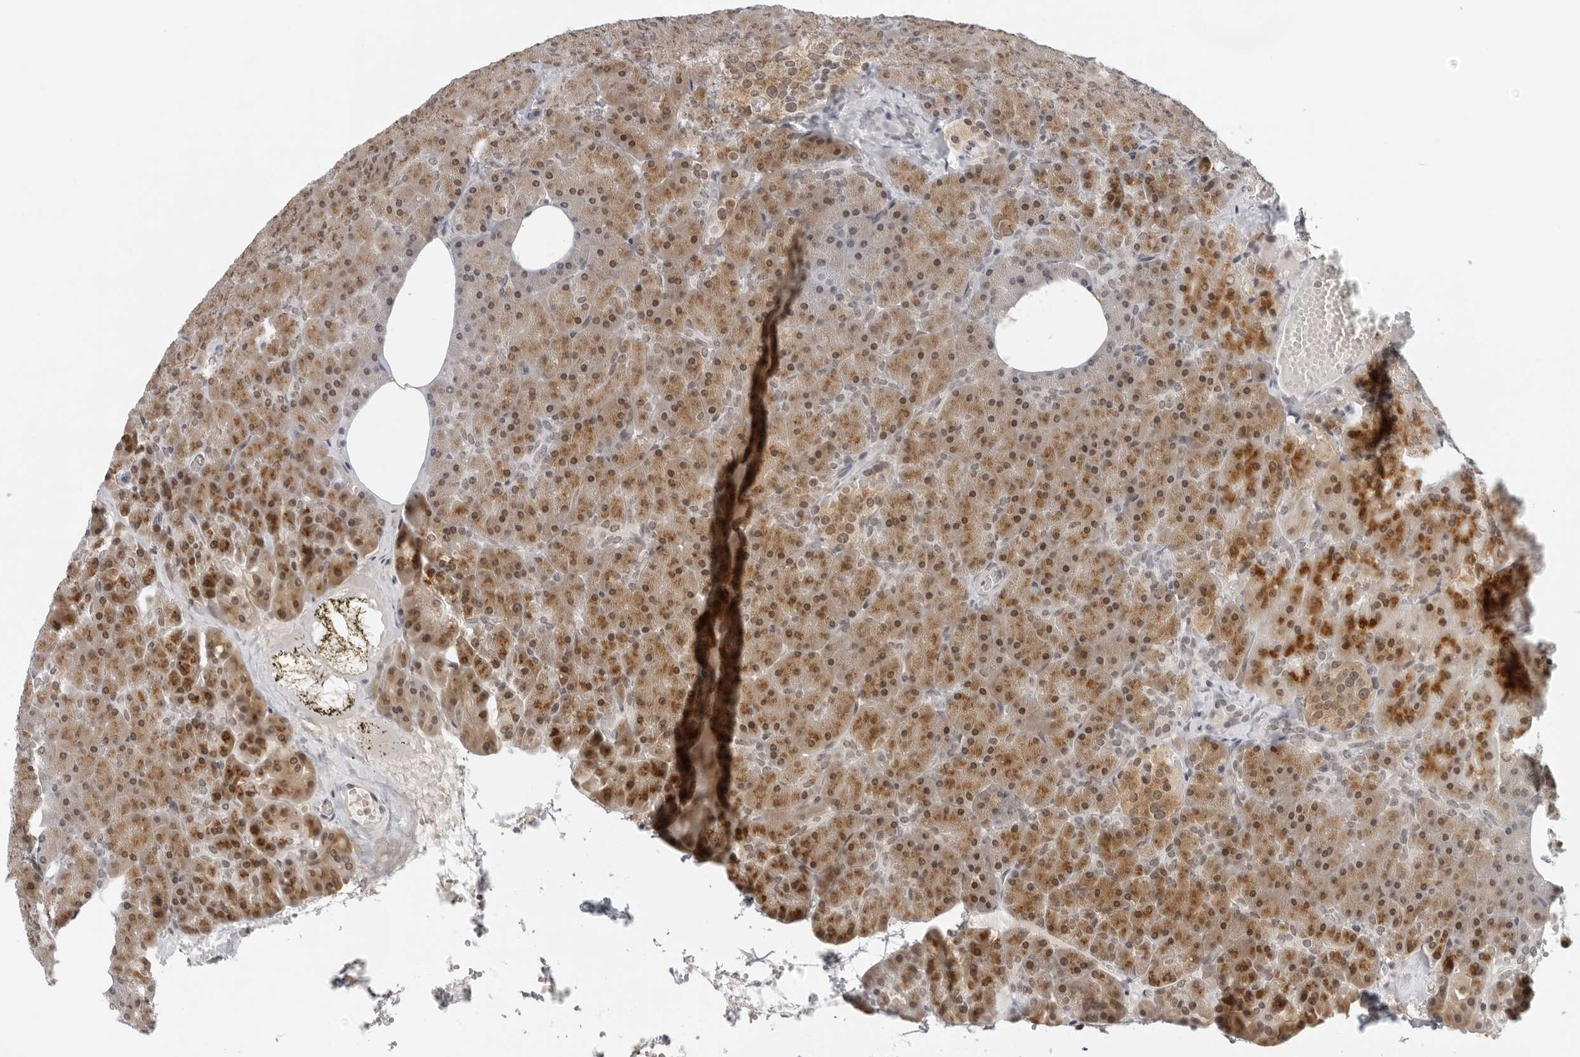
{"staining": {"intensity": "moderate", "quantity": ">75%", "location": "cytoplasmic/membranous,nuclear"}, "tissue": "pancreas", "cell_type": "Exocrine glandular cells", "image_type": "normal", "snomed": [{"axis": "morphology", "description": "Normal tissue, NOS"}, {"axis": "morphology", "description": "Carcinoid, malignant, NOS"}, {"axis": "topography", "description": "Pancreas"}], "caption": "A brown stain shows moderate cytoplasmic/membranous,nuclear expression of a protein in exocrine glandular cells of normal human pancreas.", "gene": "TOX4", "patient": {"sex": "female", "age": 35}}